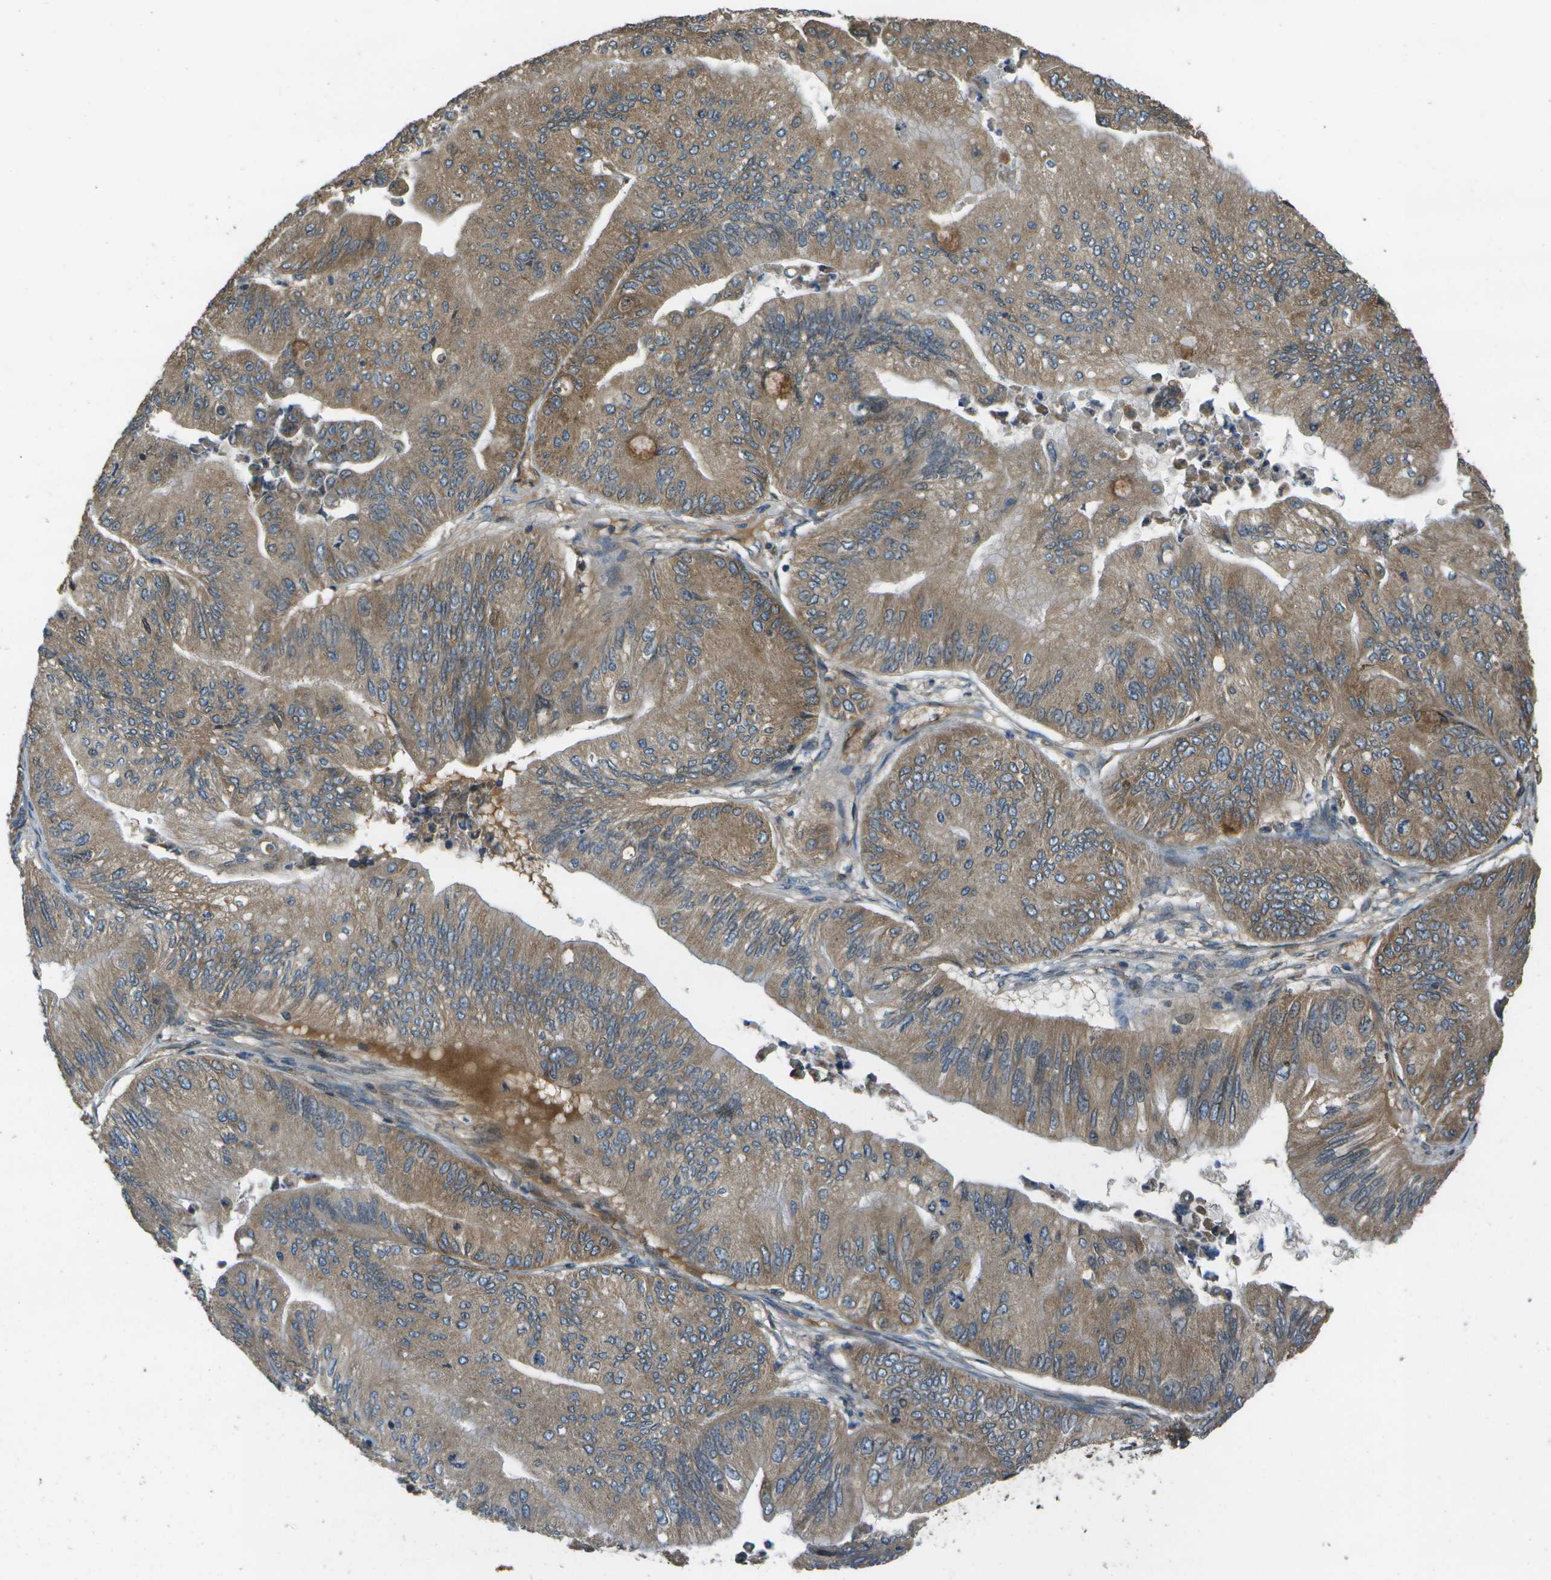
{"staining": {"intensity": "moderate", "quantity": ">75%", "location": "cytoplasmic/membranous"}, "tissue": "ovarian cancer", "cell_type": "Tumor cells", "image_type": "cancer", "snomed": [{"axis": "morphology", "description": "Cystadenocarcinoma, mucinous, NOS"}, {"axis": "topography", "description": "Ovary"}], "caption": "The histopathology image demonstrates immunohistochemical staining of ovarian cancer. There is moderate cytoplasmic/membranous staining is identified in about >75% of tumor cells.", "gene": "HFE", "patient": {"sex": "female", "age": 61}}